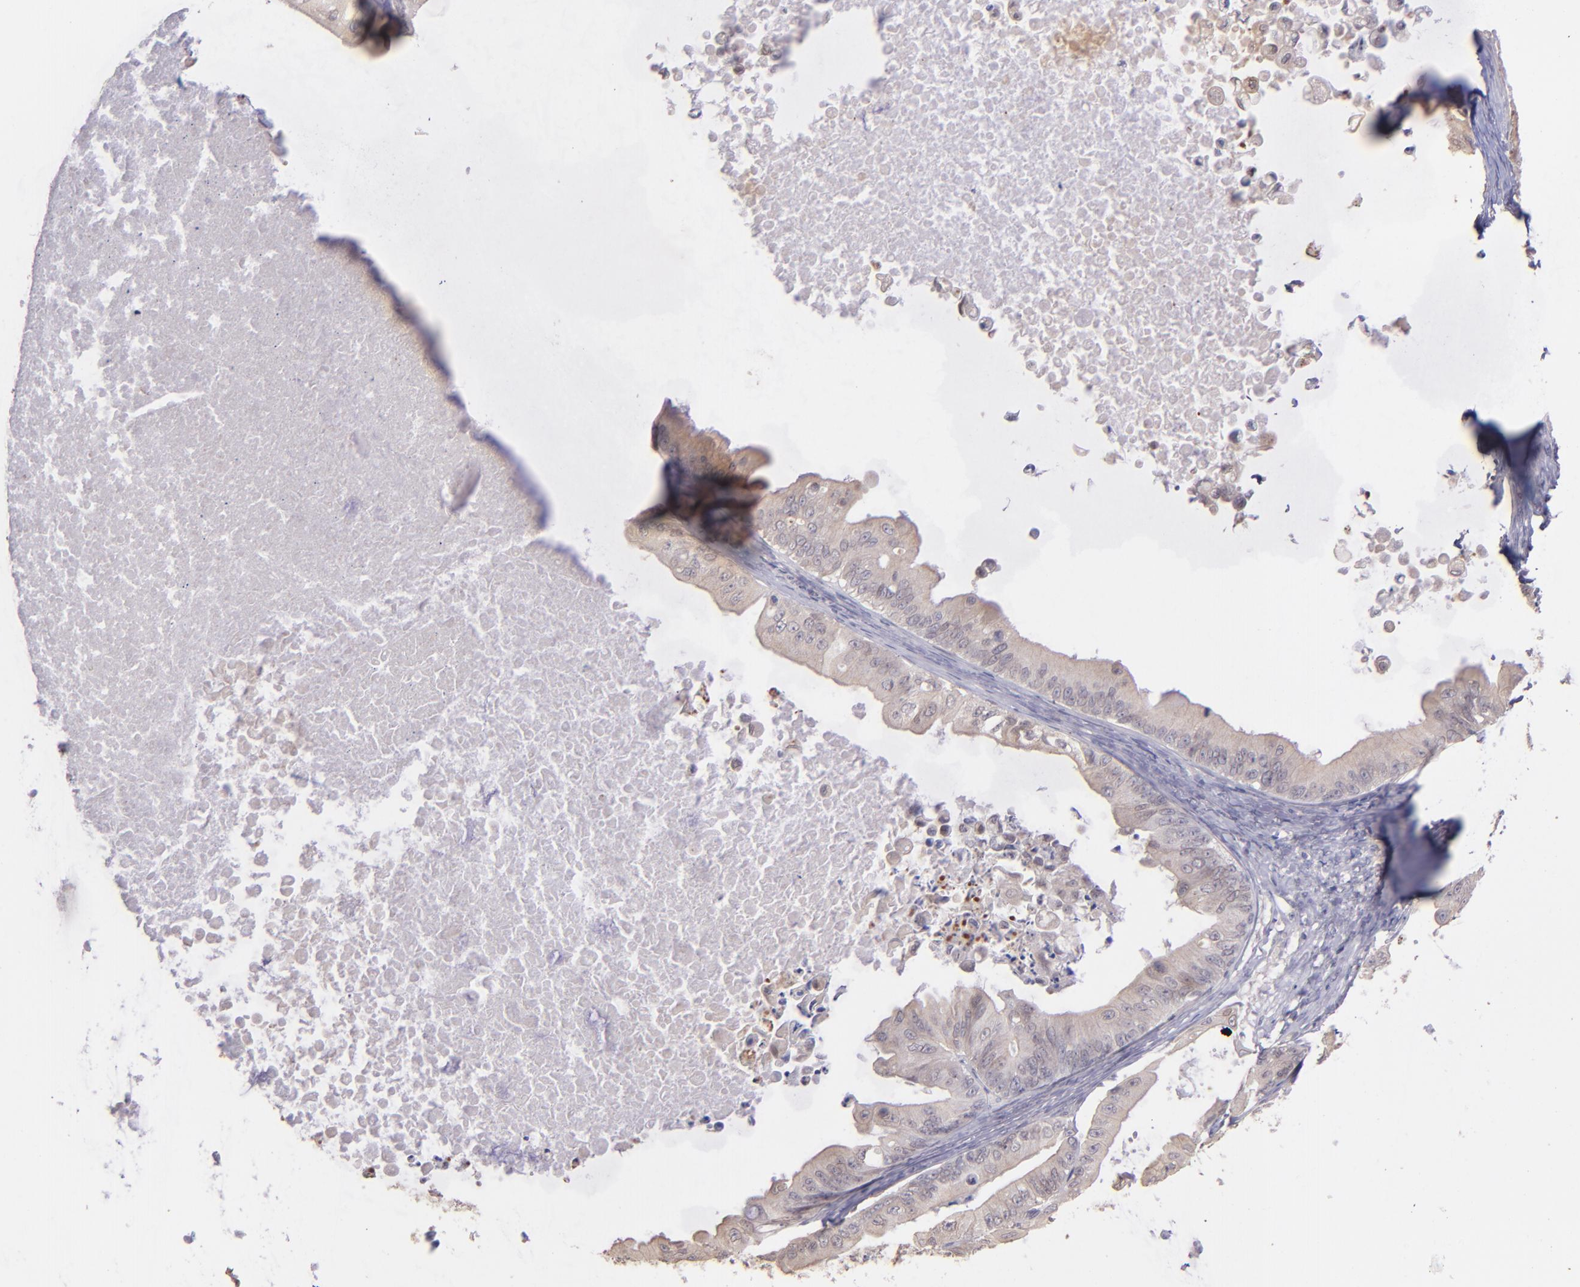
{"staining": {"intensity": "weak", "quantity": "25%-75%", "location": "cytoplasmic/membranous"}, "tissue": "ovarian cancer", "cell_type": "Tumor cells", "image_type": "cancer", "snomed": [{"axis": "morphology", "description": "Cystadenocarcinoma, mucinous, NOS"}, {"axis": "topography", "description": "Ovary"}], "caption": "Immunohistochemistry (IHC) of ovarian cancer displays low levels of weak cytoplasmic/membranous staining in approximately 25%-75% of tumor cells.", "gene": "NUP62CL", "patient": {"sex": "female", "age": 37}}